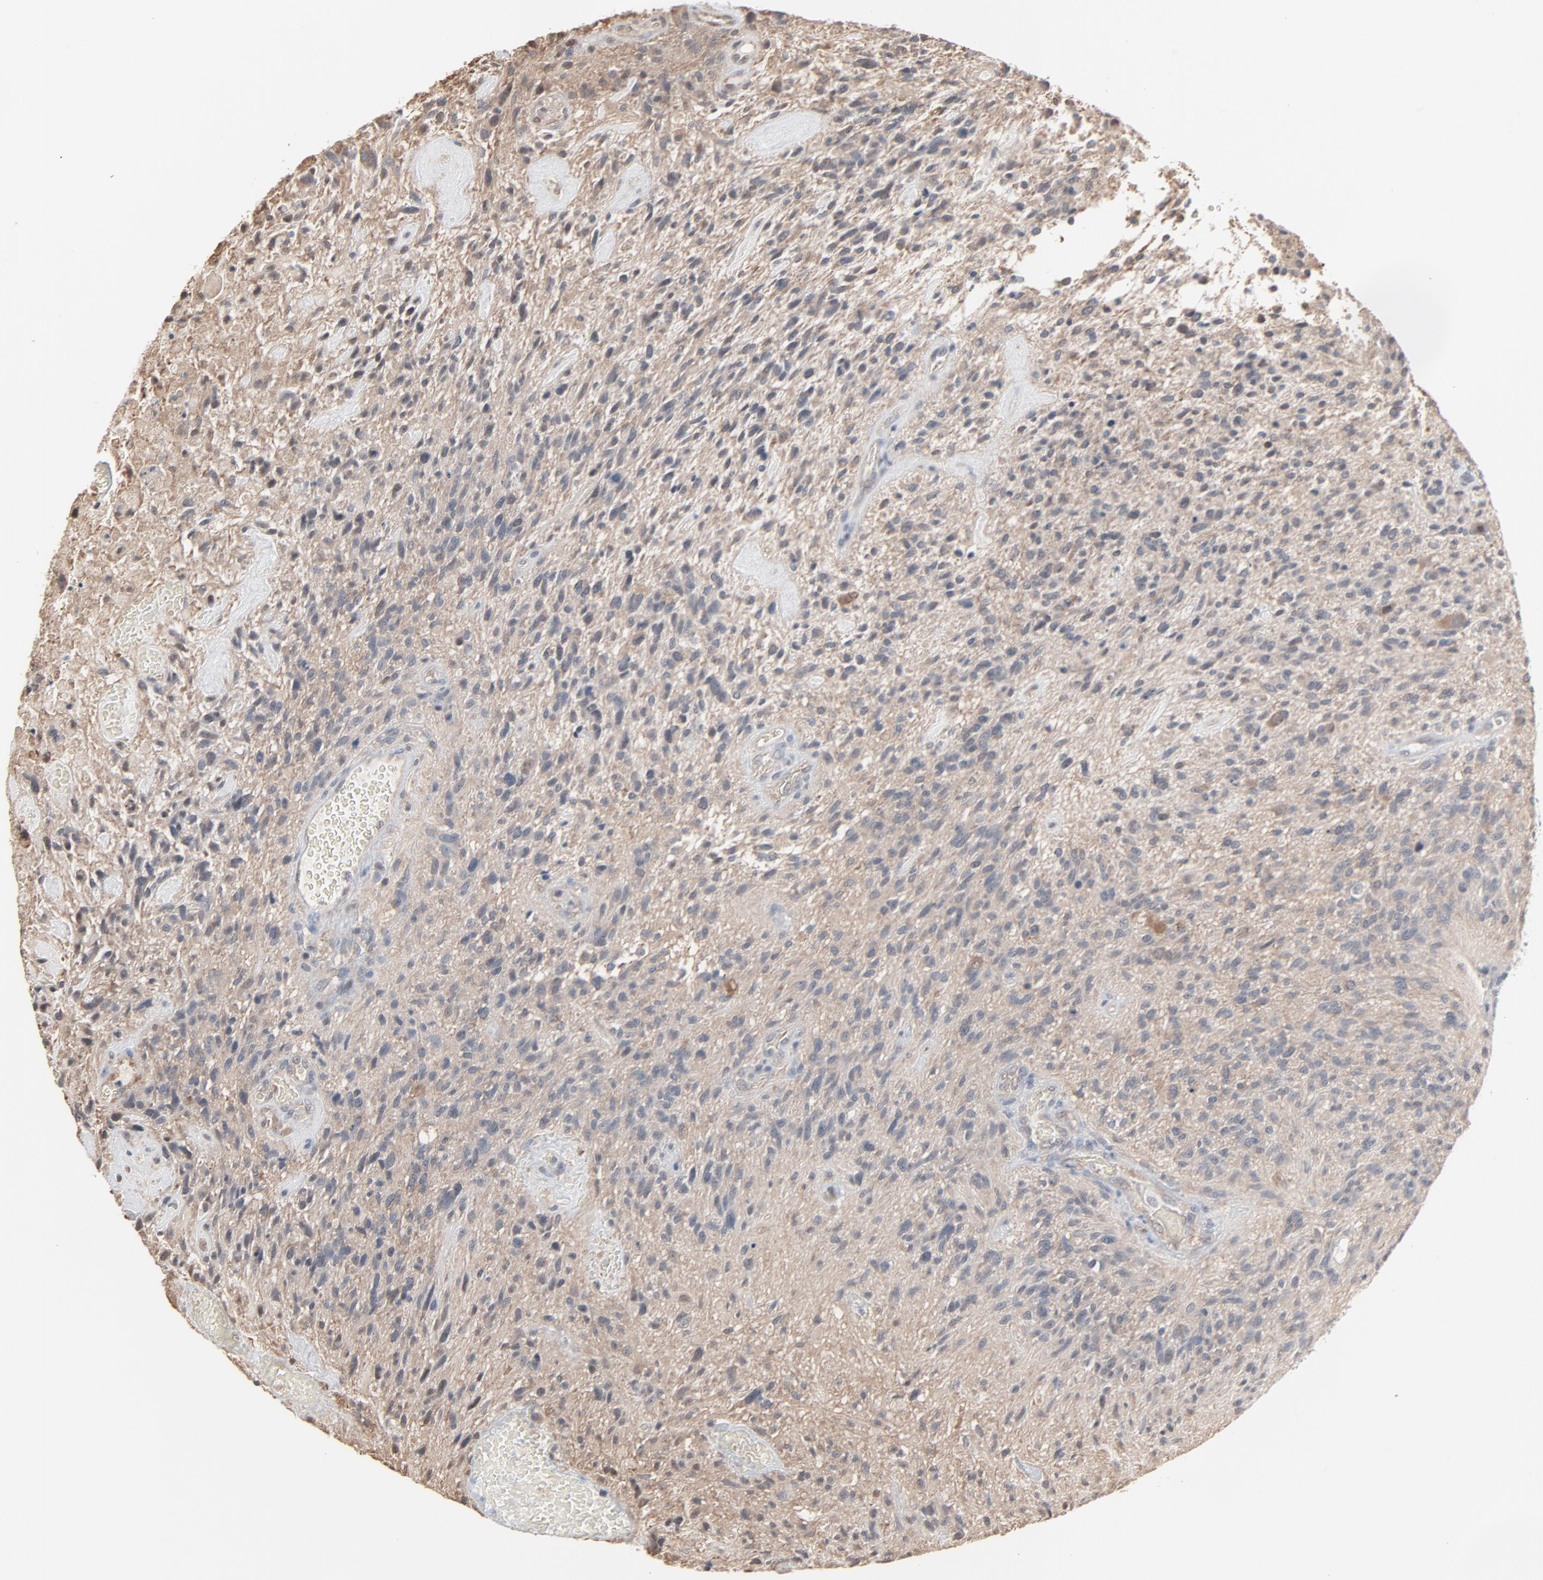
{"staining": {"intensity": "weak", "quantity": "<25%", "location": "cytoplasmic/membranous"}, "tissue": "glioma", "cell_type": "Tumor cells", "image_type": "cancer", "snomed": [{"axis": "morphology", "description": "Normal tissue, NOS"}, {"axis": "morphology", "description": "Glioma, malignant, High grade"}, {"axis": "topography", "description": "Cerebral cortex"}], "caption": "Photomicrograph shows no protein staining in tumor cells of glioma tissue.", "gene": "CCT5", "patient": {"sex": "male", "age": 75}}